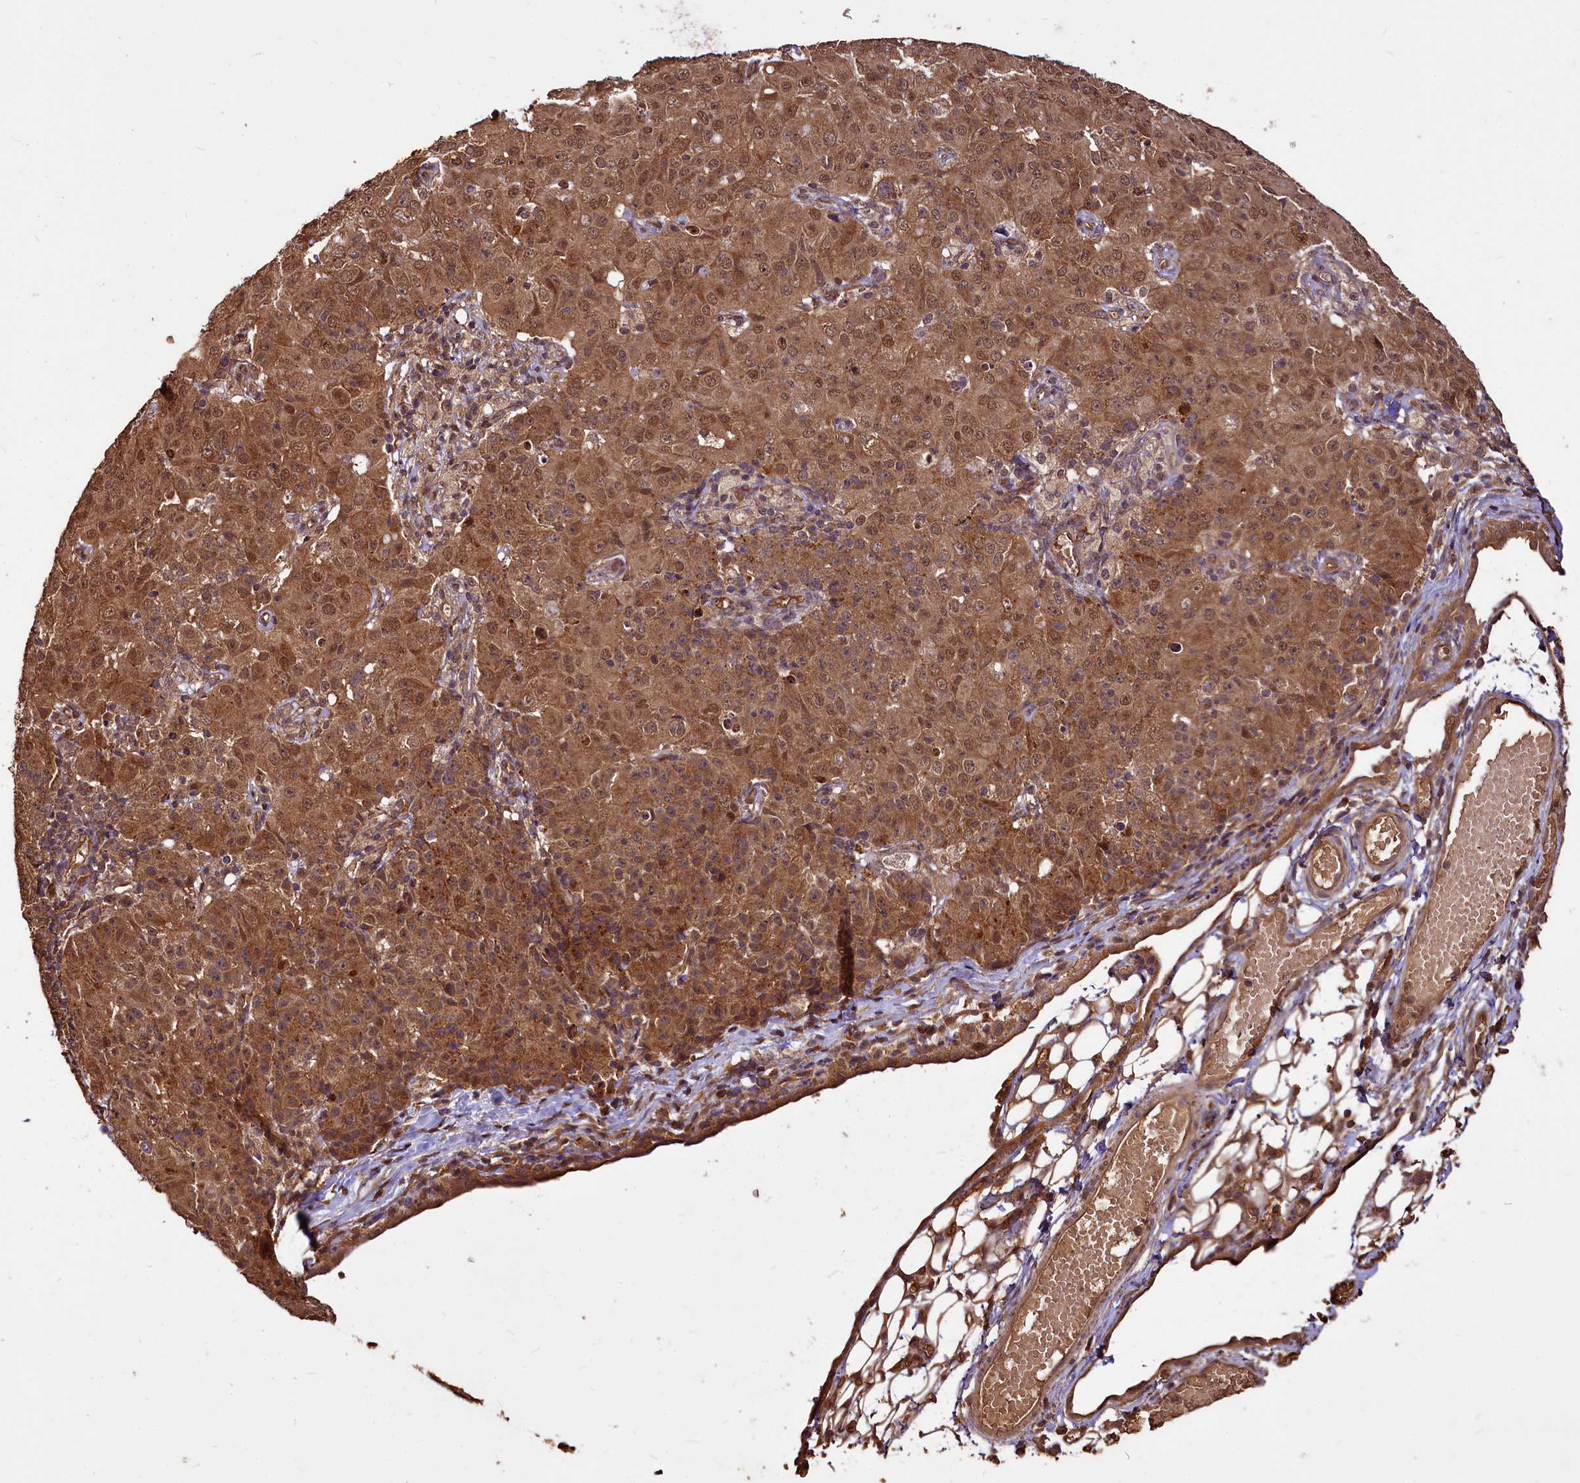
{"staining": {"intensity": "moderate", "quantity": ">75%", "location": "cytoplasmic/membranous,nuclear"}, "tissue": "ovarian cancer", "cell_type": "Tumor cells", "image_type": "cancer", "snomed": [{"axis": "morphology", "description": "Carcinoma, endometroid"}, {"axis": "topography", "description": "Ovary"}], "caption": "Human ovarian cancer stained with a protein marker exhibits moderate staining in tumor cells.", "gene": "VPS51", "patient": {"sex": "female", "age": 42}}